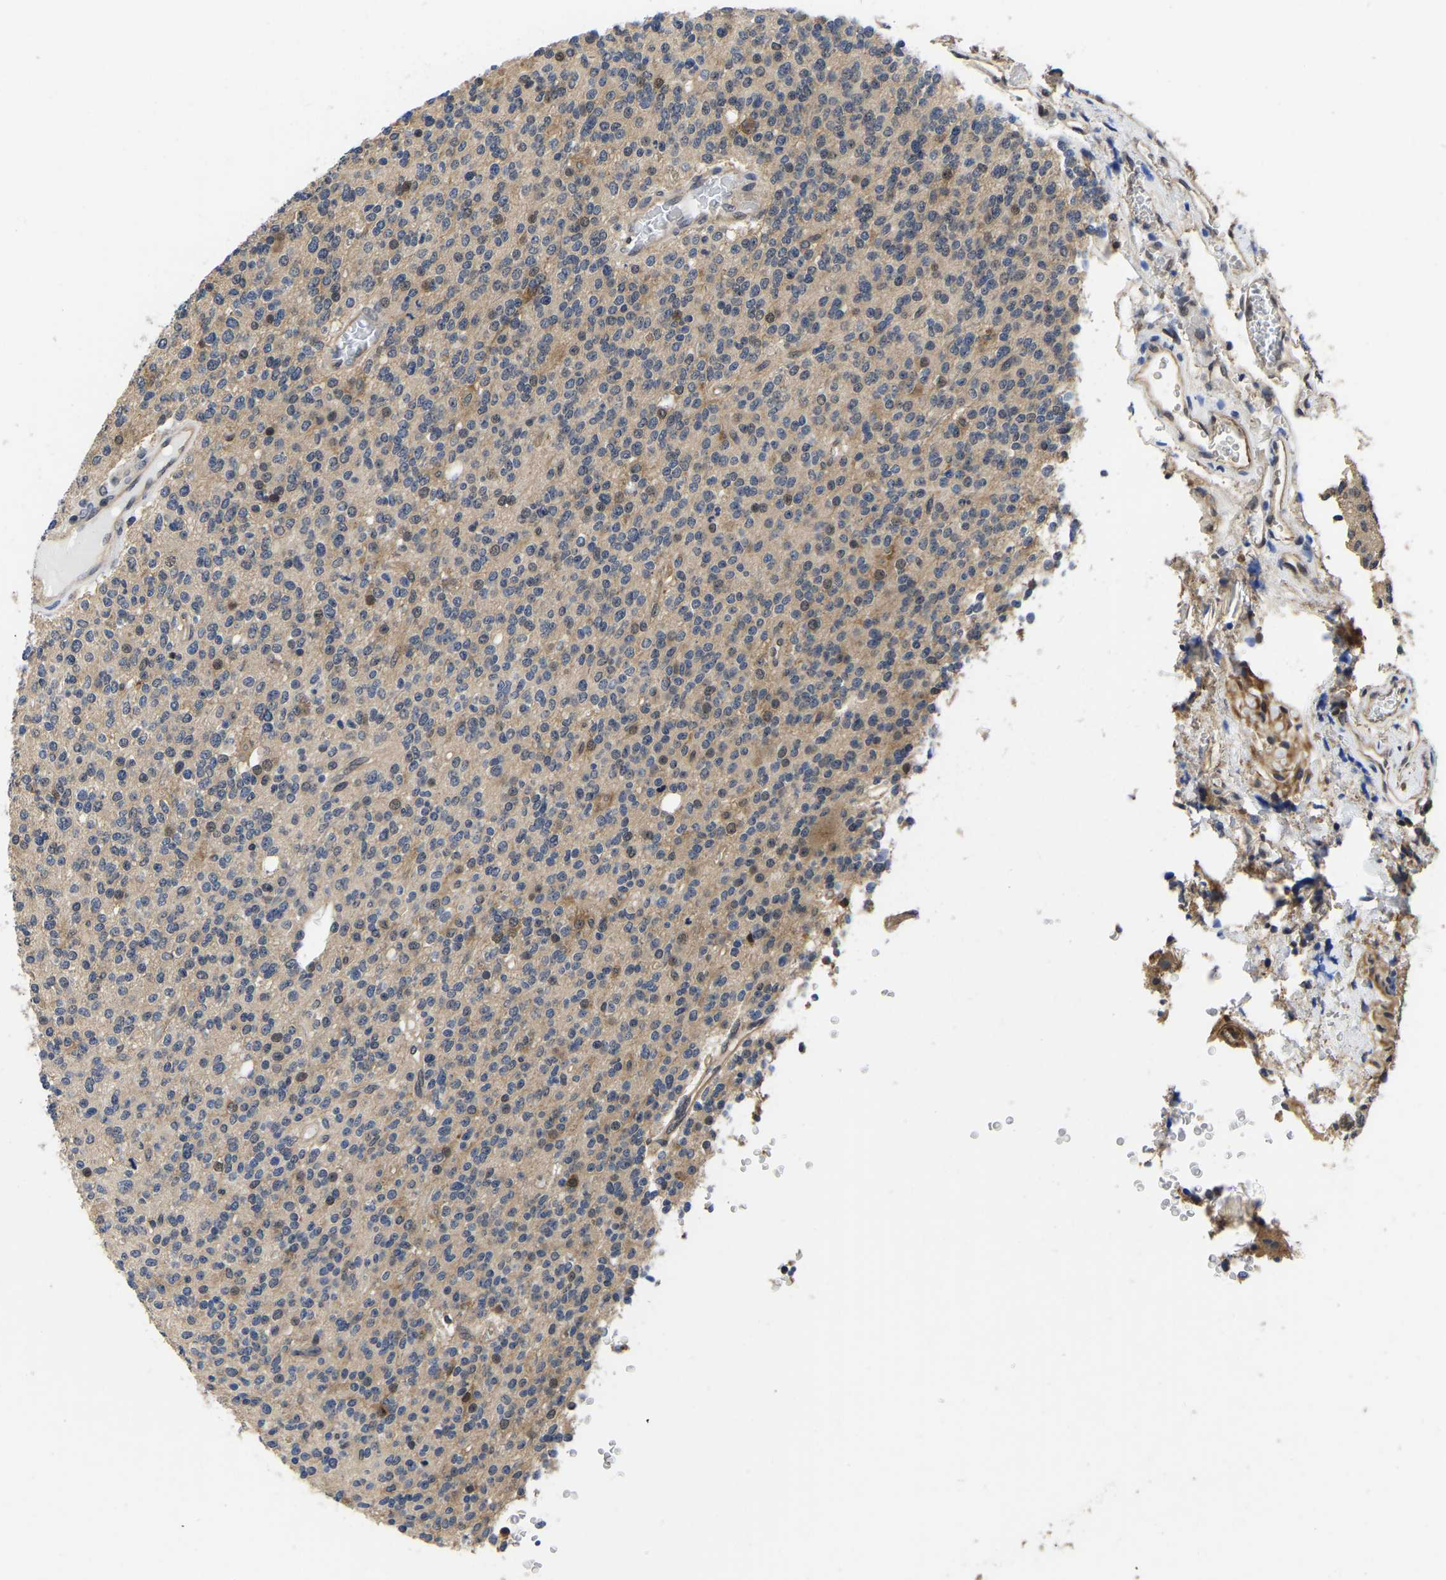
{"staining": {"intensity": "moderate", "quantity": "<25%", "location": "cytoplasmic/membranous,nuclear"}, "tissue": "glioma", "cell_type": "Tumor cells", "image_type": "cancer", "snomed": [{"axis": "morphology", "description": "Glioma, malignant, High grade"}, {"axis": "topography", "description": "Brain"}], "caption": "This image reveals IHC staining of glioma, with low moderate cytoplasmic/membranous and nuclear staining in about <25% of tumor cells.", "gene": "MCOLN2", "patient": {"sex": "male", "age": 34}}